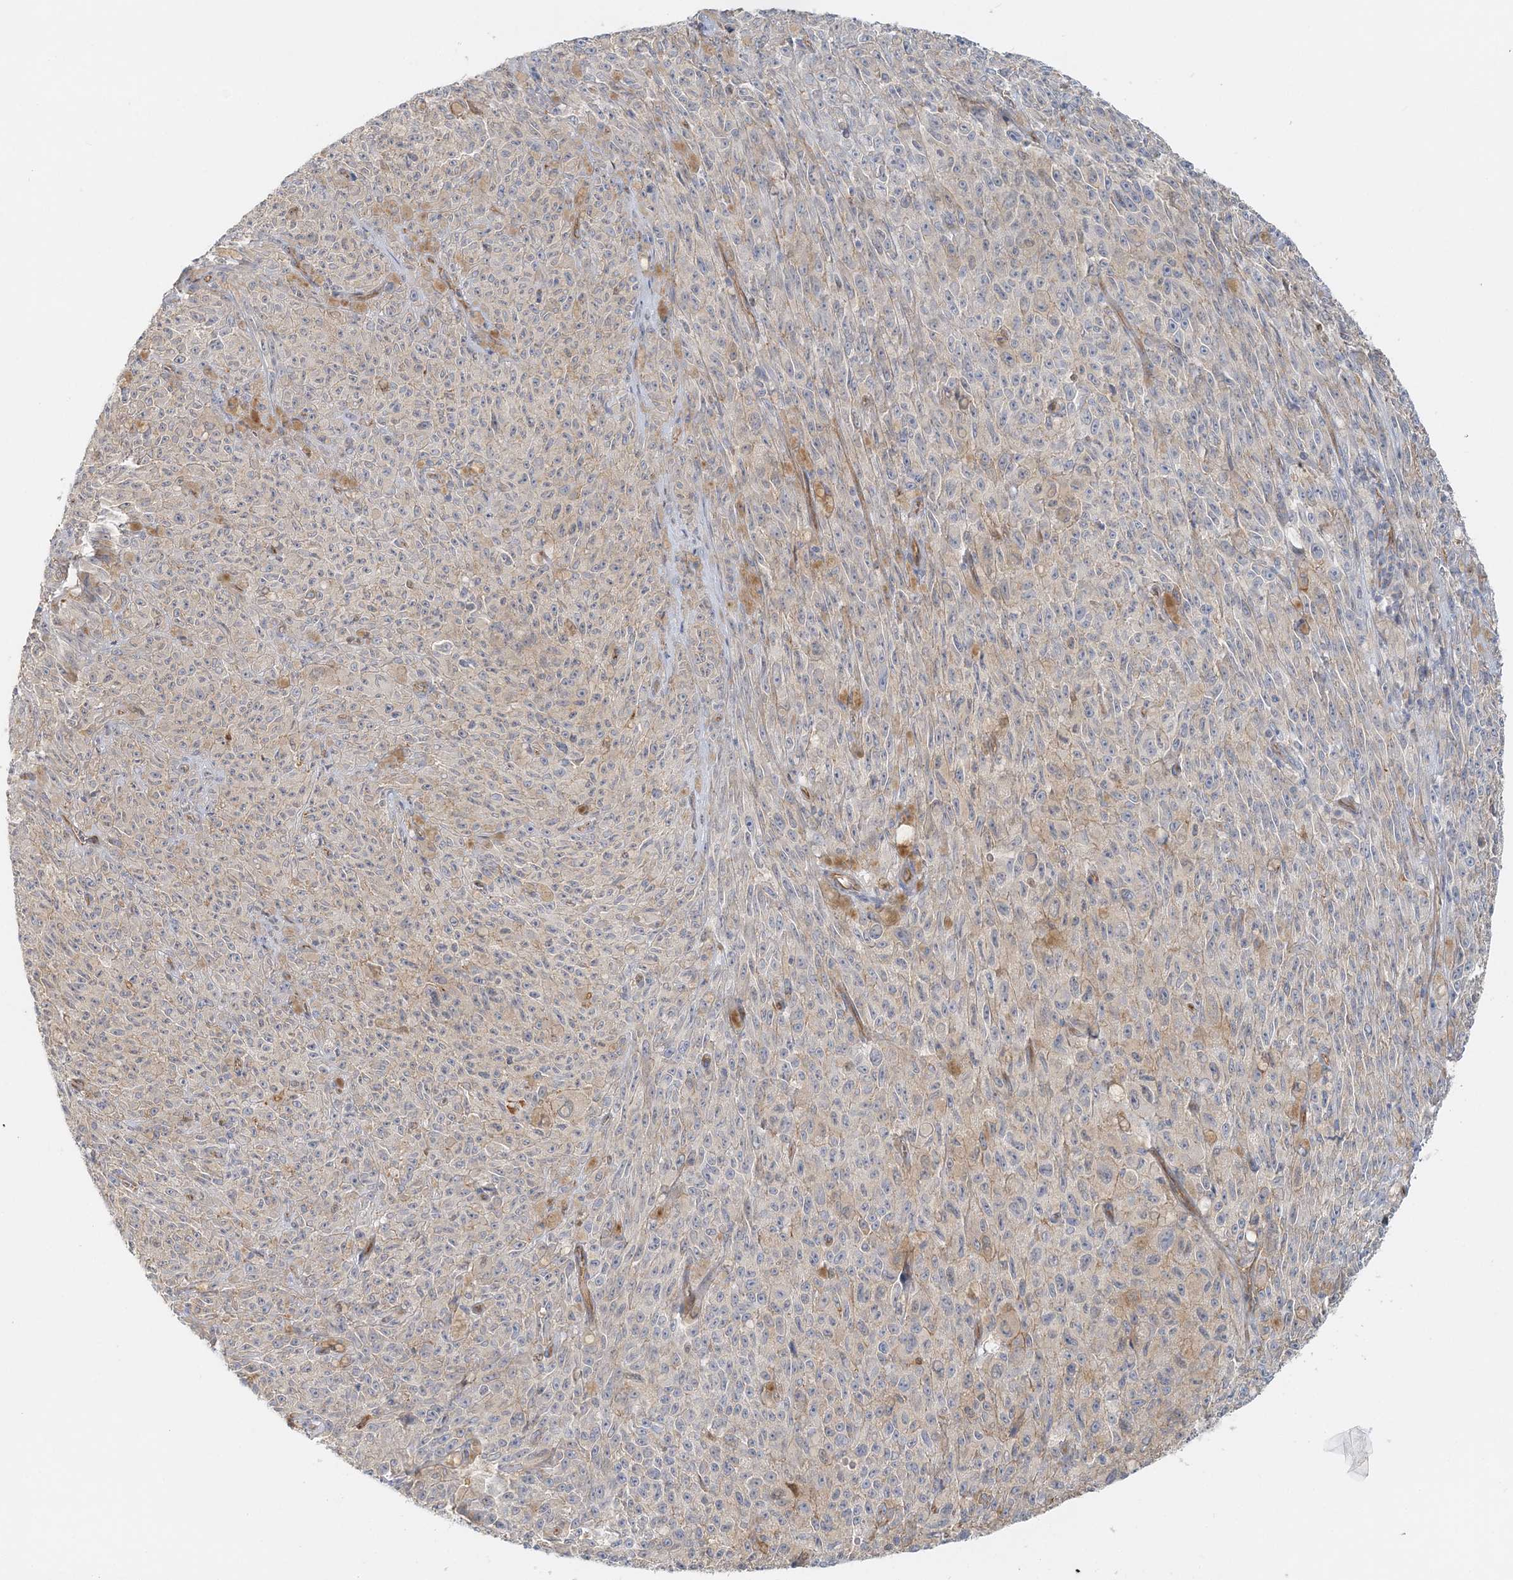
{"staining": {"intensity": "weak", "quantity": "<25%", "location": "cytoplasmic/membranous"}, "tissue": "melanoma", "cell_type": "Tumor cells", "image_type": "cancer", "snomed": [{"axis": "morphology", "description": "Malignant melanoma, NOS"}, {"axis": "topography", "description": "Skin"}], "caption": "DAB (3,3'-diaminobenzidine) immunohistochemical staining of malignant melanoma displays no significant staining in tumor cells.", "gene": "DNAH1", "patient": {"sex": "female", "age": 82}}